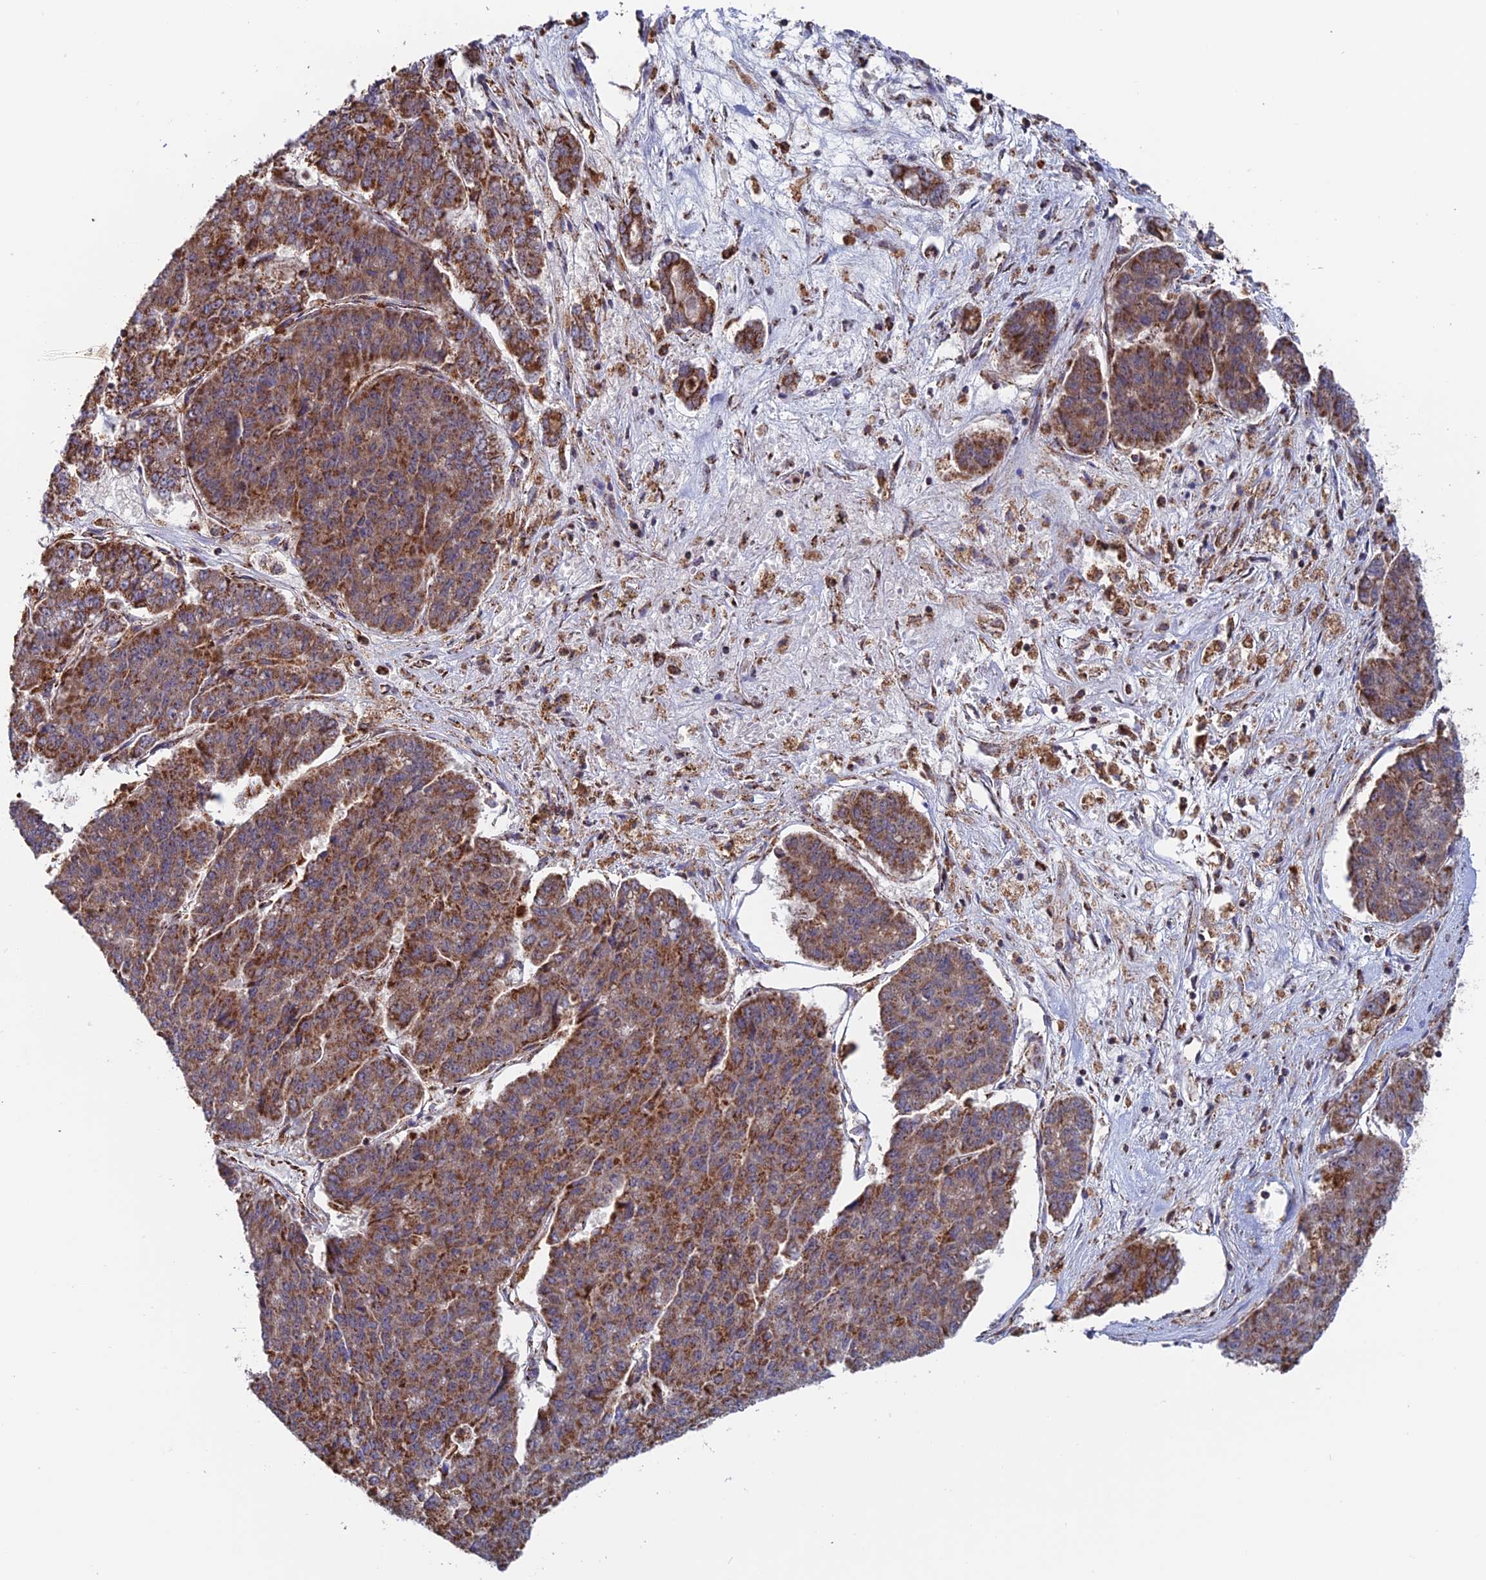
{"staining": {"intensity": "moderate", "quantity": ">75%", "location": "cytoplasmic/membranous"}, "tissue": "pancreatic cancer", "cell_type": "Tumor cells", "image_type": "cancer", "snomed": [{"axis": "morphology", "description": "Adenocarcinoma, NOS"}, {"axis": "topography", "description": "Pancreas"}], "caption": "Brown immunohistochemical staining in human pancreatic cancer (adenocarcinoma) exhibits moderate cytoplasmic/membranous expression in about >75% of tumor cells.", "gene": "DTYMK", "patient": {"sex": "male", "age": 50}}